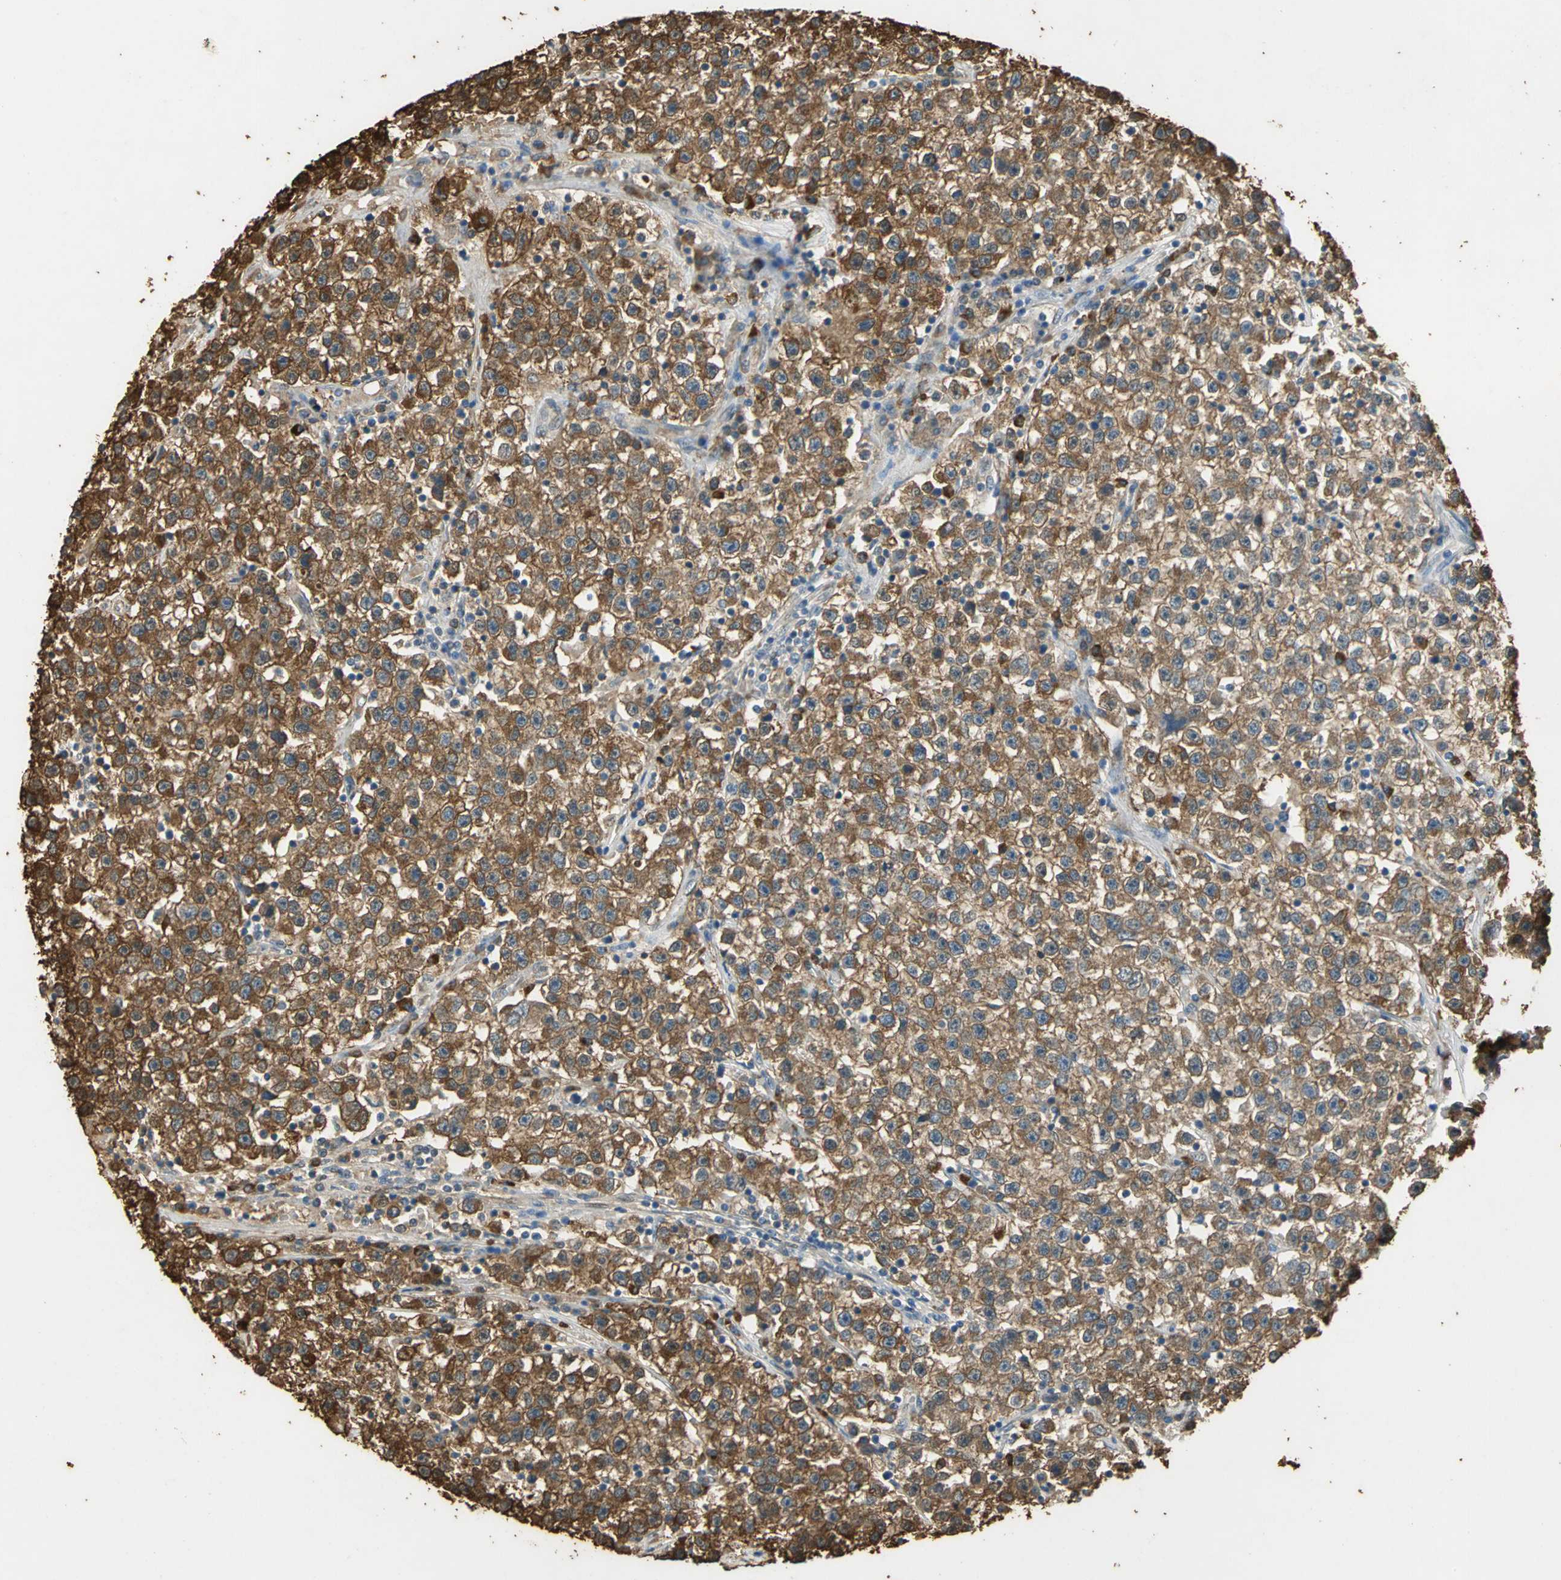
{"staining": {"intensity": "strong", "quantity": ">75%", "location": "cytoplasmic/membranous"}, "tissue": "testis cancer", "cell_type": "Tumor cells", "image_type": "cancer", "snomed": [{"axis": "morphology", "description": "Seminoma, NOS"}, {"axis": "topography", "description": "Testis"}], "caption": "High-magnification brightfield microscopy of testis cancer stained with DAB (3,3'-diaminobenzidine) (brown) and counterstained with hematoxylin (blue). tumor cells exhibit strong cytoplasmic/membranous staining is identified in about>75% of cells. The protein of interest is shown in brown color, while the nuclei are stained blue.", "gene": "GAPDH", "patient": {"sex": "male", "age": 22}}